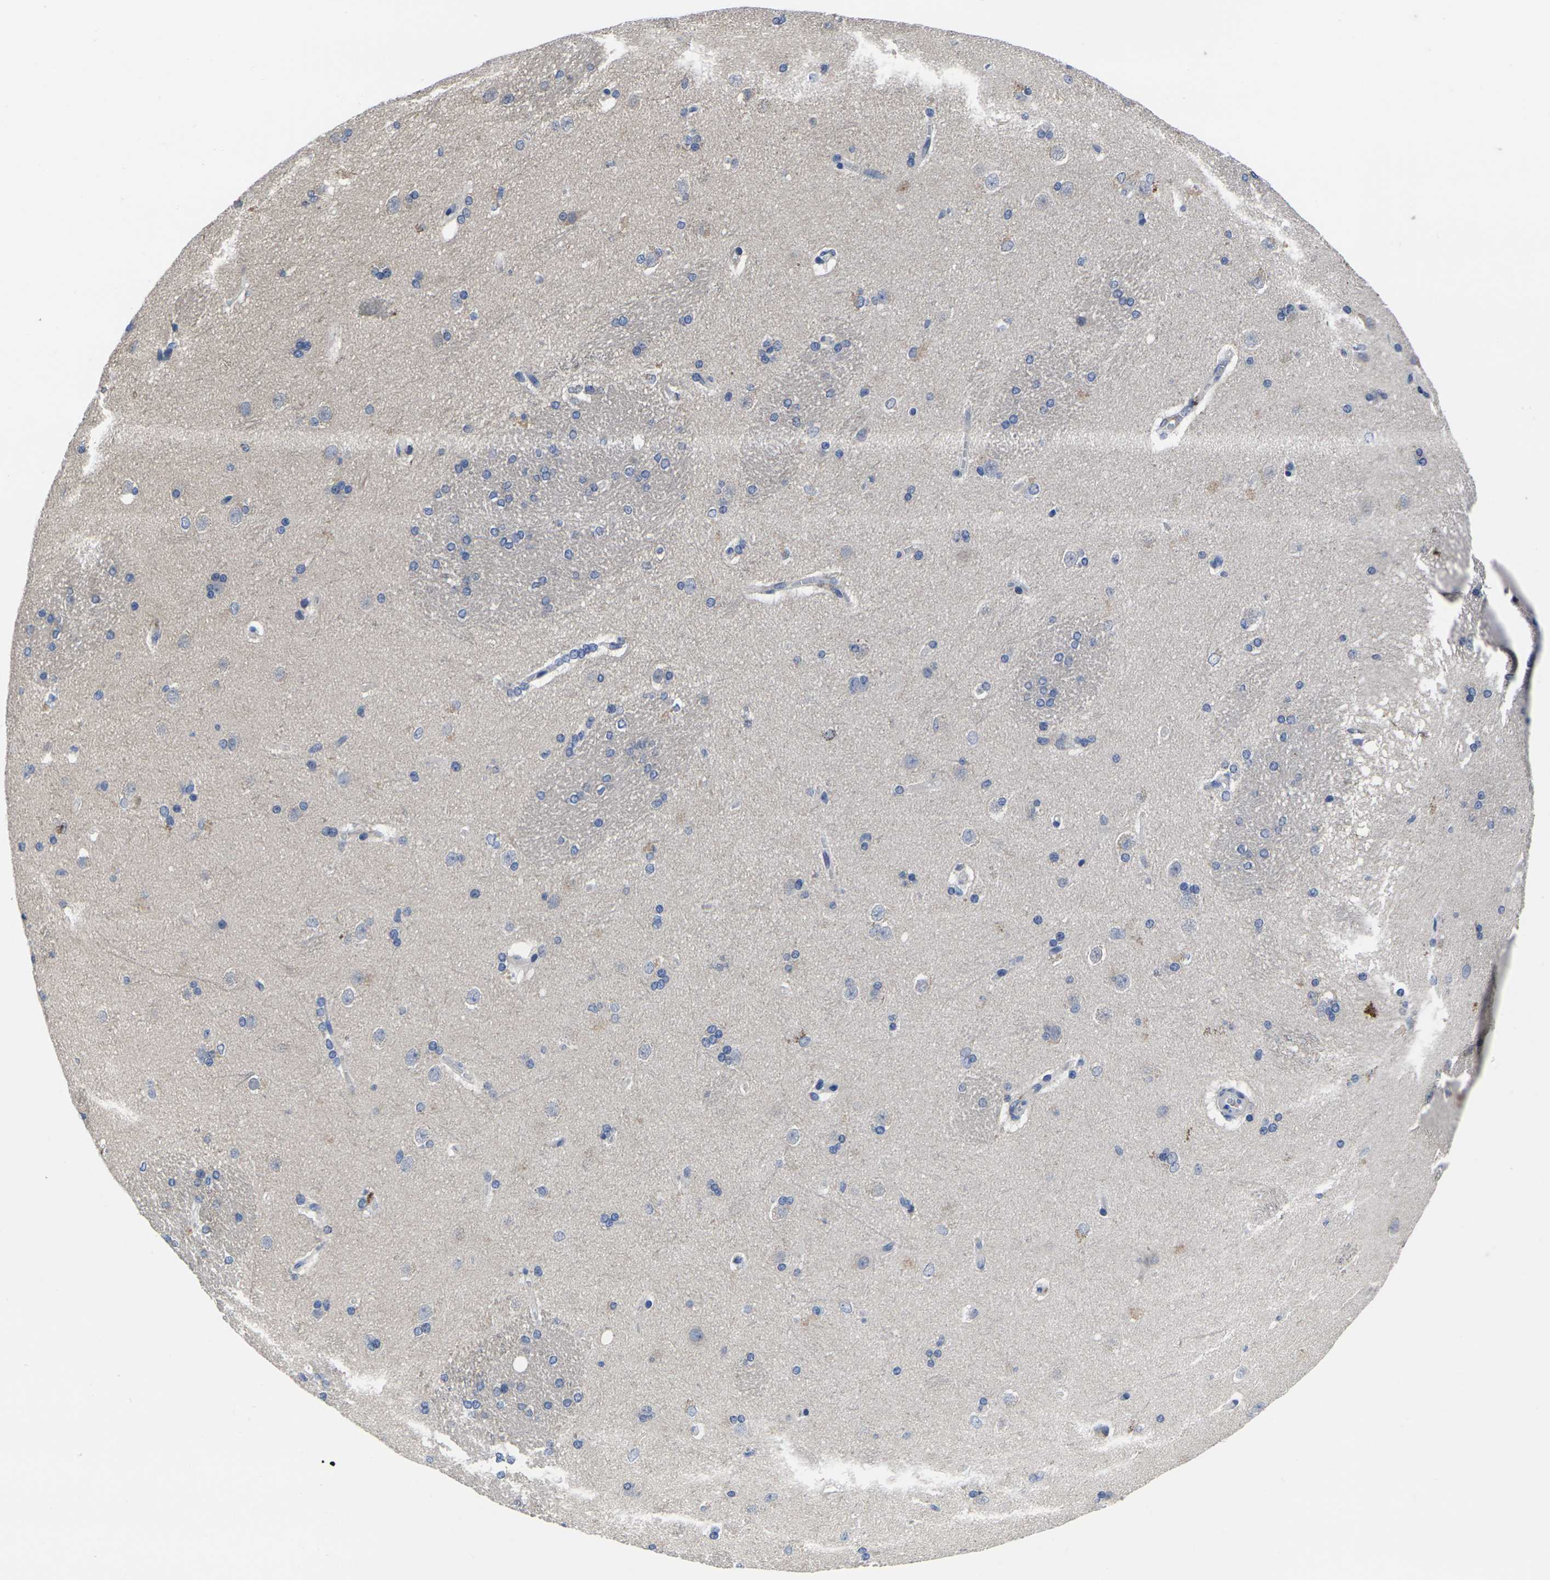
{"staining": {"intensity": "negative", "quantity": "none", "location": "none"}, "tissue": "caudate", "cell_type": "Glial cells", "image_type": "normal", "snomed": [{"axis": "morphology", "description": "Normal tissue, NOS"}, {"axis": "topography", "description": "Lateral ventricle wall"}], "caption": "The immunohistochemistry photomicrograph has no significant staining in glial cells of caudate. (DAB (3,3'-diaminobenzidine) immunohistochemistry (IHC) with hematoxylin counter stain).", "gene": "CYP2C8", "patient": {"sex": "female", "age": 19}}